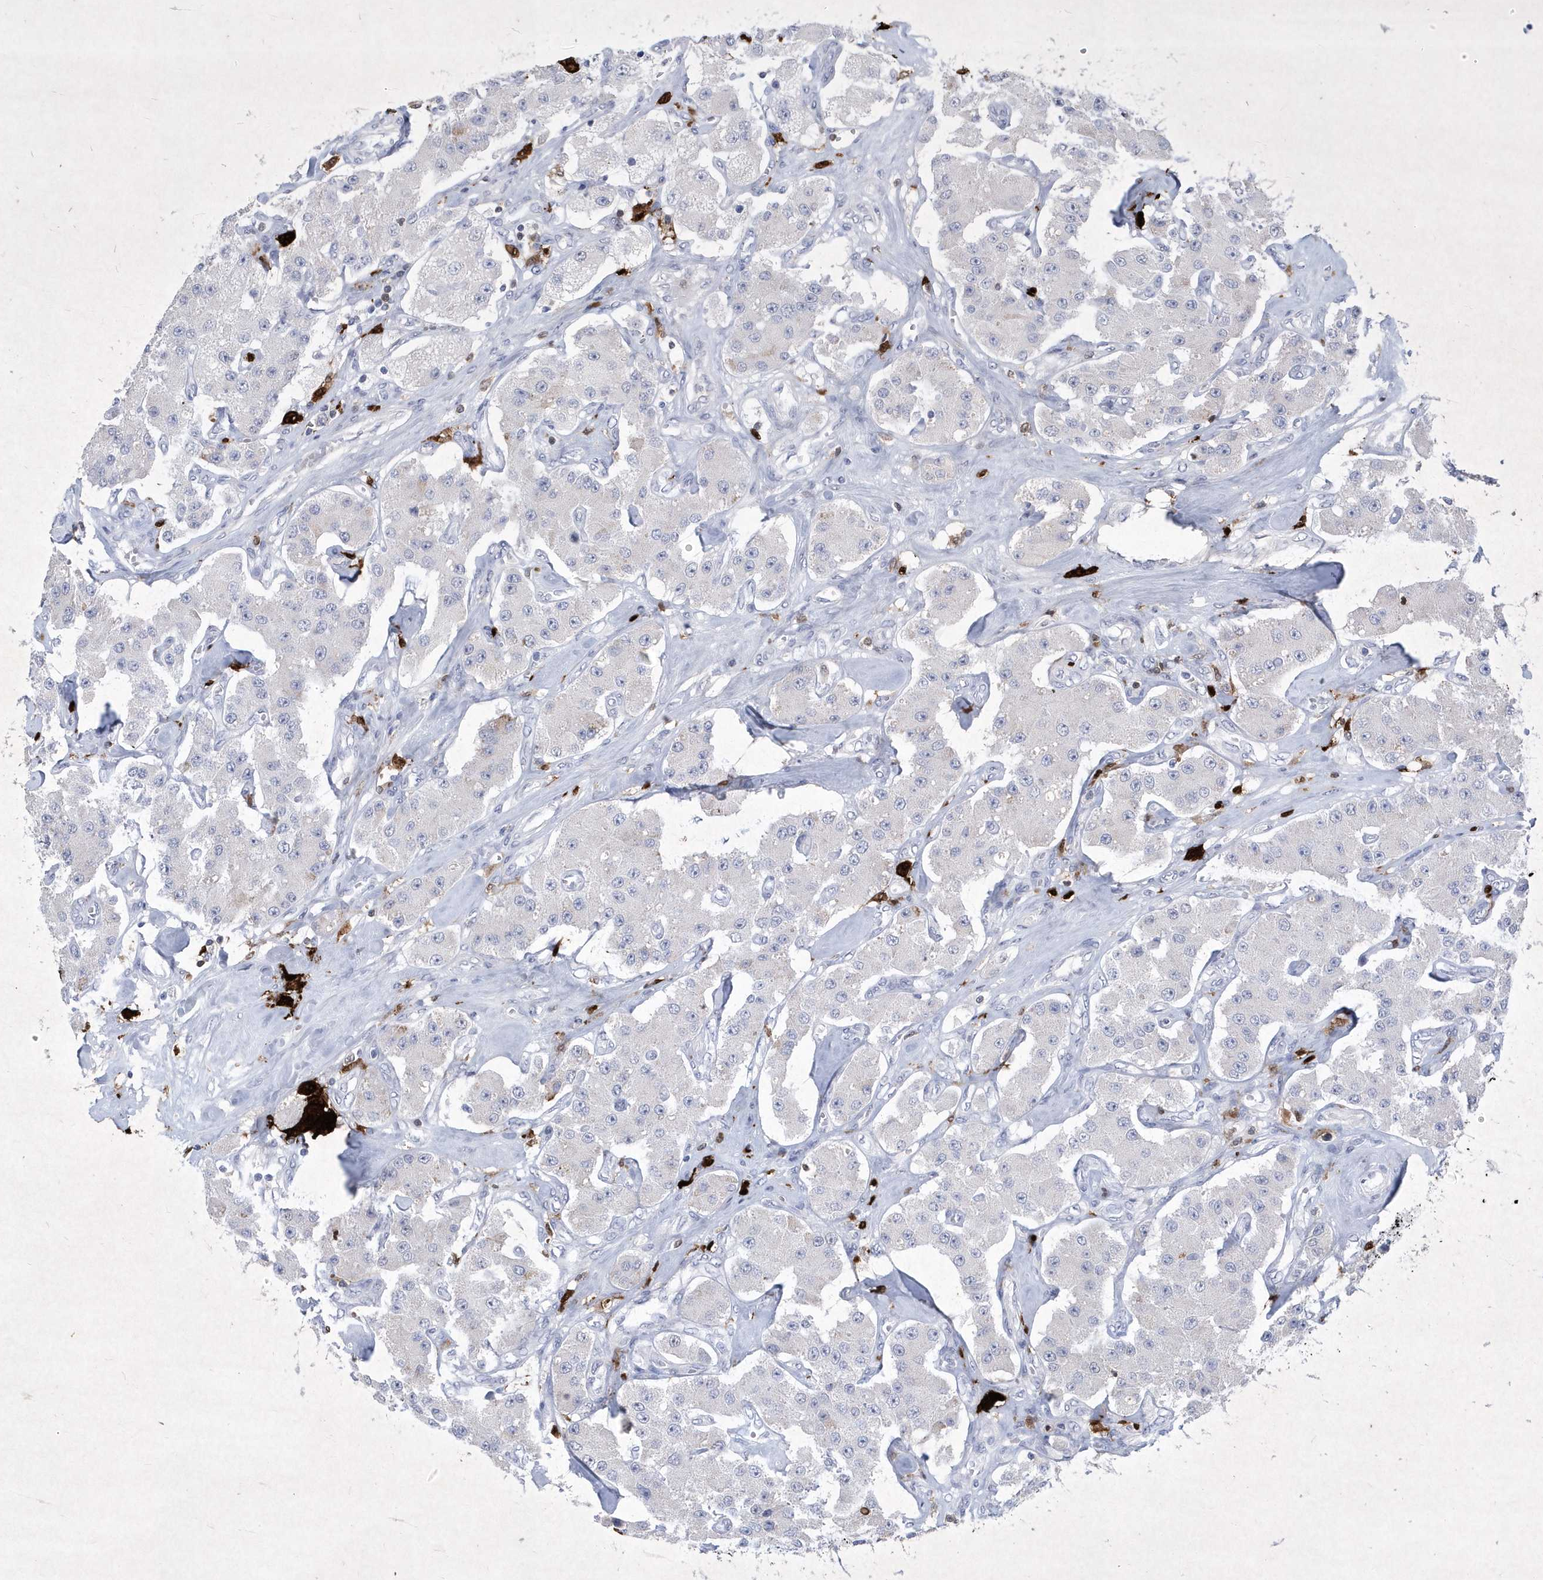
{"staining": {"intensity": "negative", "quantity": "none", "location": "none"}, "tissue": "carcinoid", "cell_type": "Tumor cells", "image_type": "cancer", "snomed": [{"axis": "morphology", "description": "Carcinoid, malignant, NOS"}, {"axis": "topography", "description": "Pancreas"}], "caption": "Protein analysis of malignant carcinoid reveals no significant expression in tumor cells.", "gene": "BHLHA15", "patient": {"sex": "male", "age": 41}}